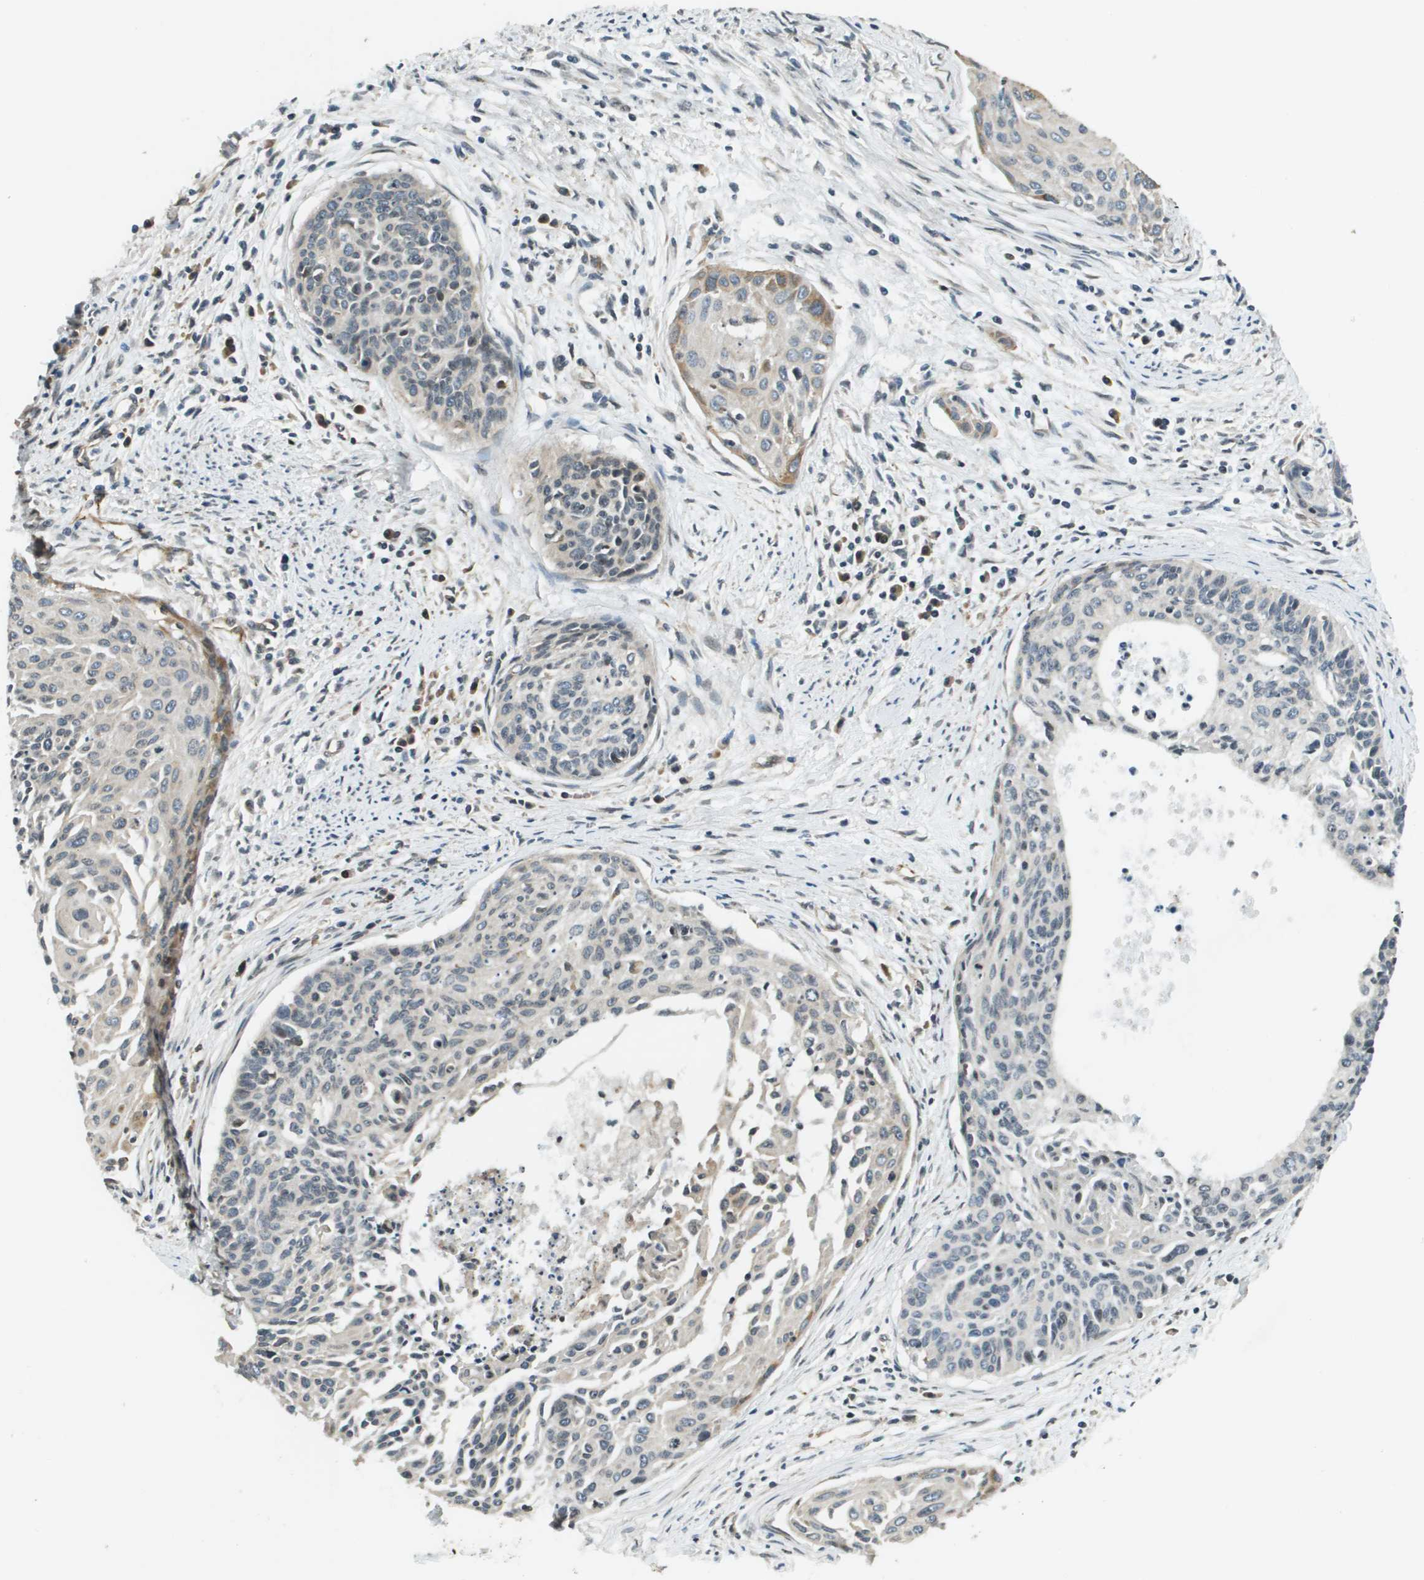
{"staining": {"intensity": "weak", "quantity": "<25%", "location": "cytoplasmic/membranous"}, "tissue": "cervical cancer", "cell_type": "Tumor cells", "image_type": "cancer", "snomed": [{"axis": "morphology", "description": "Squamous cell carcinoma, NOS"}, {"axis": "topography", "description": "Cervix"}], "caption": "High magnification brightfield microscopy of squamous cell carcinoma (cervical) stained with DAB (brown) and counterstained with hematoxylin (blue): tumor cells show no significant staining.", "gene": "SEC62", "patient": {"sex": "female", "age": 55}}